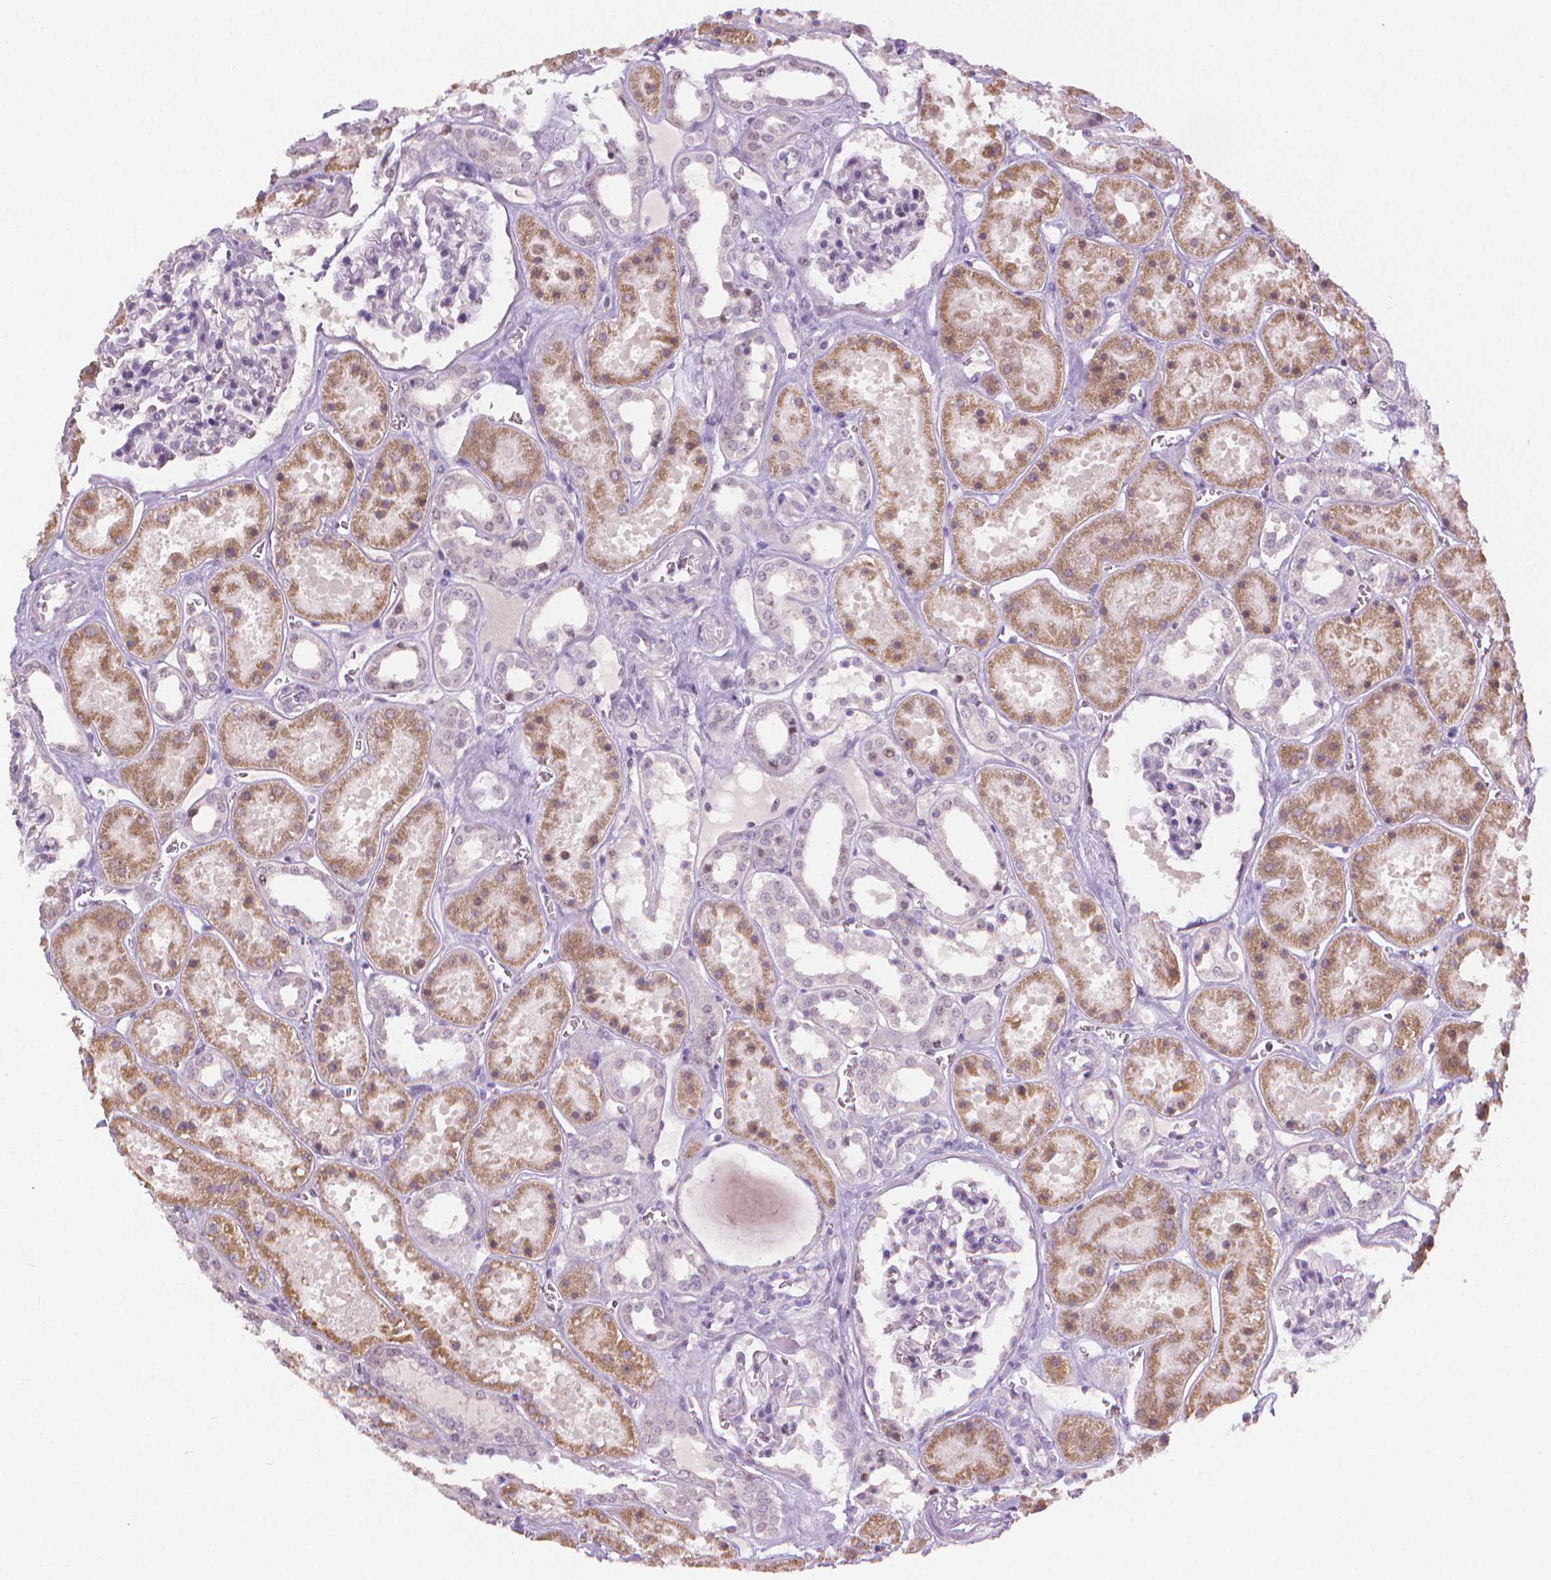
{"staining": {"intensity": "negative", "quantity": "none", "location": "none"}, "tissue": "kidney", "cell_type": "Cells in glomeruli", "image_type": "normal", "snomed": [{"axis": "morphology", "description": "Normal tissue, NOS"}, {"axis": "topography", "description": "Kidney"}], "caption": "The immunohistochemistry (IHC) histopathology image has no significant positivity in cells in glomeruli of kidney.", "gene": "NCAN", "patient": {"sex": "female", "age": 41}}